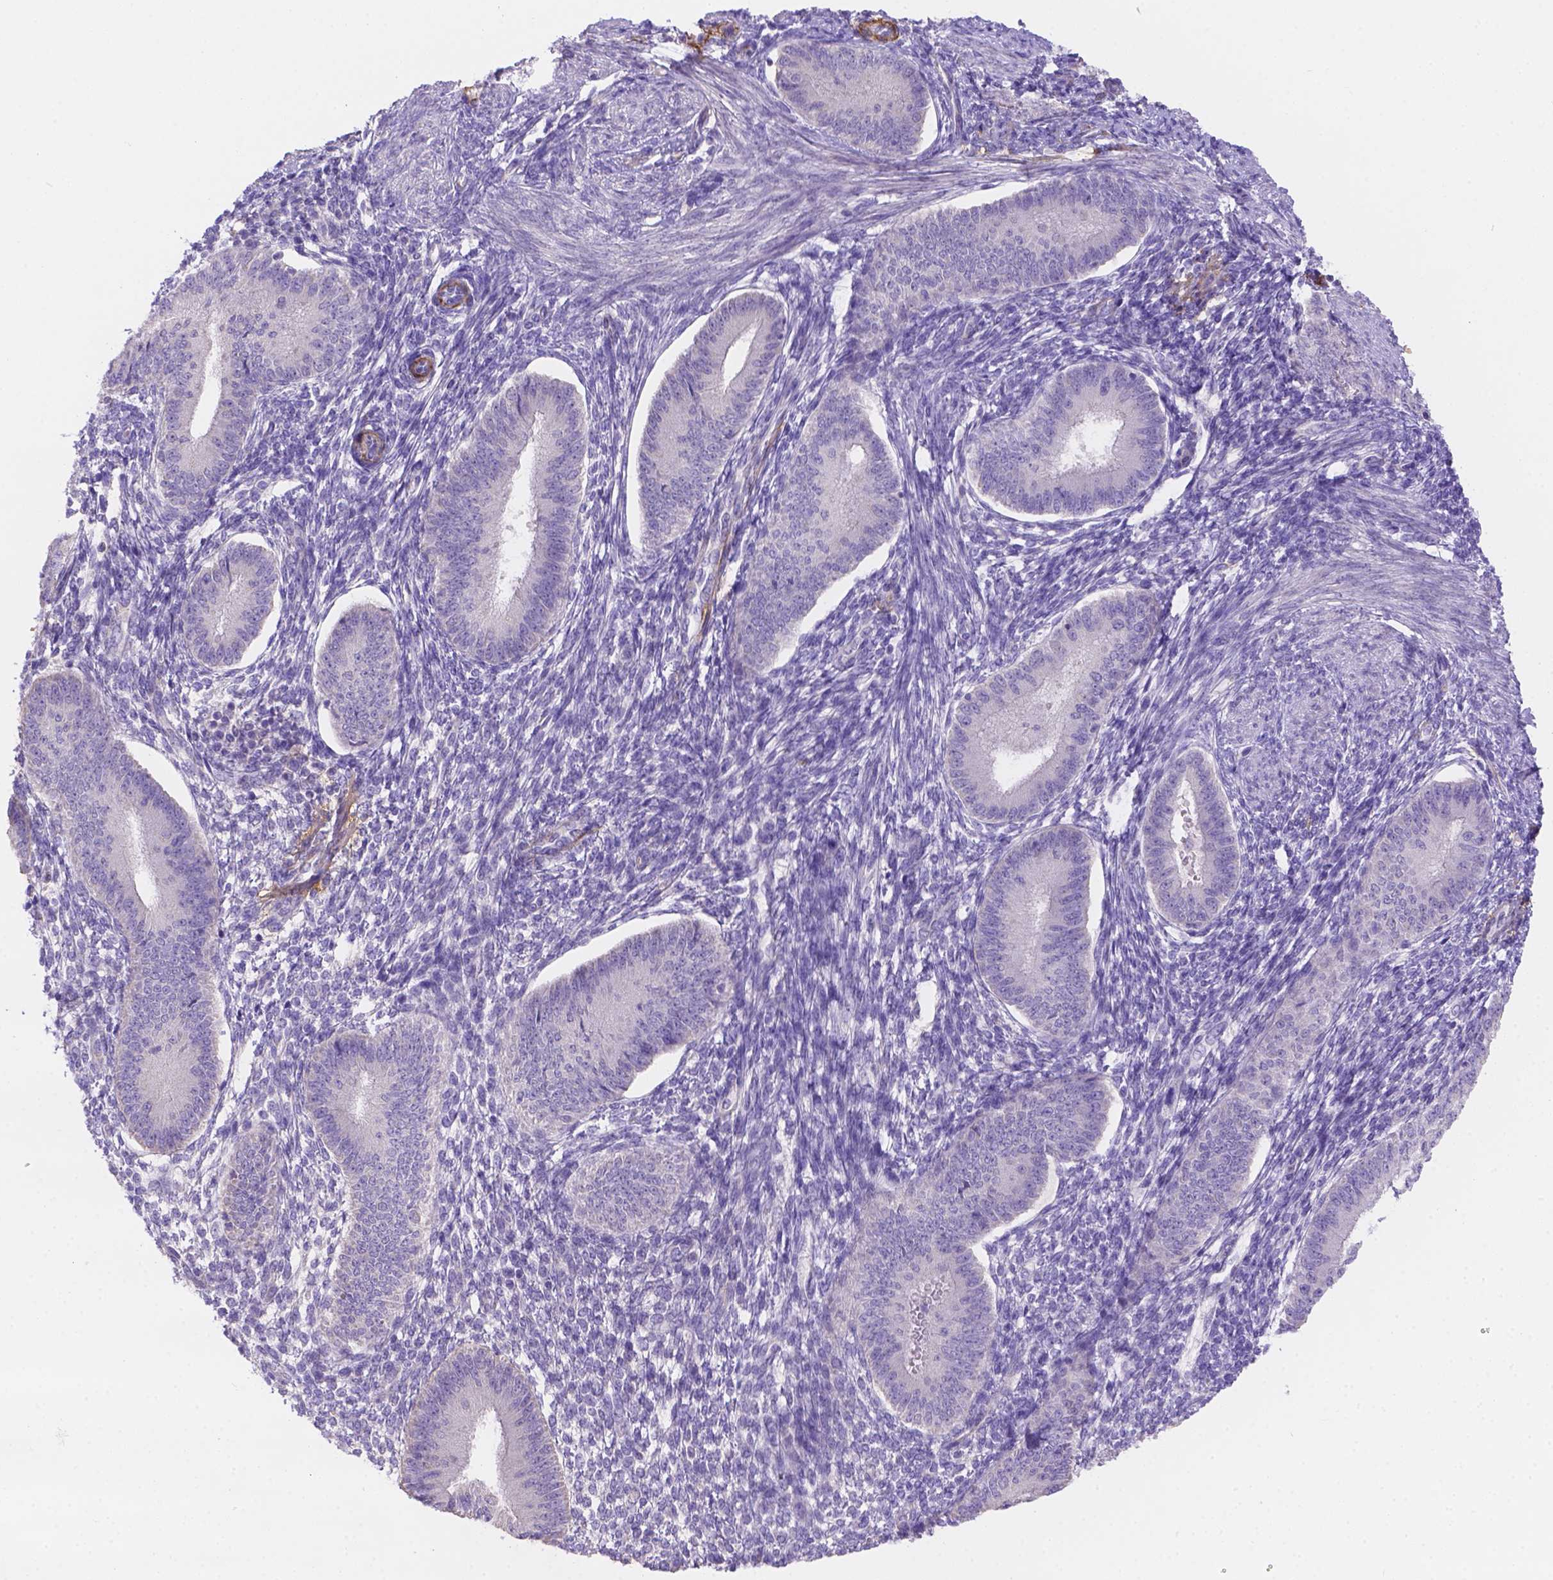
{"staining": {"intensity": "negative", "quantity": "none", "location": "none"}, "tissue": "endometrium", "cell_type": "Cells in endometrial stroma", "image_type": "normal", "snomed": [{"axis": "morphology", "description": "Normal tissue, NOS"}, {"axis": "topography", "description": "Endometrium"}], "caption": "The histopathology image shows no significant expression in cells in endometrial stroma of endometrium.", "gene": "NXPE2", "patient": {"sex": "female", "age": 39}}